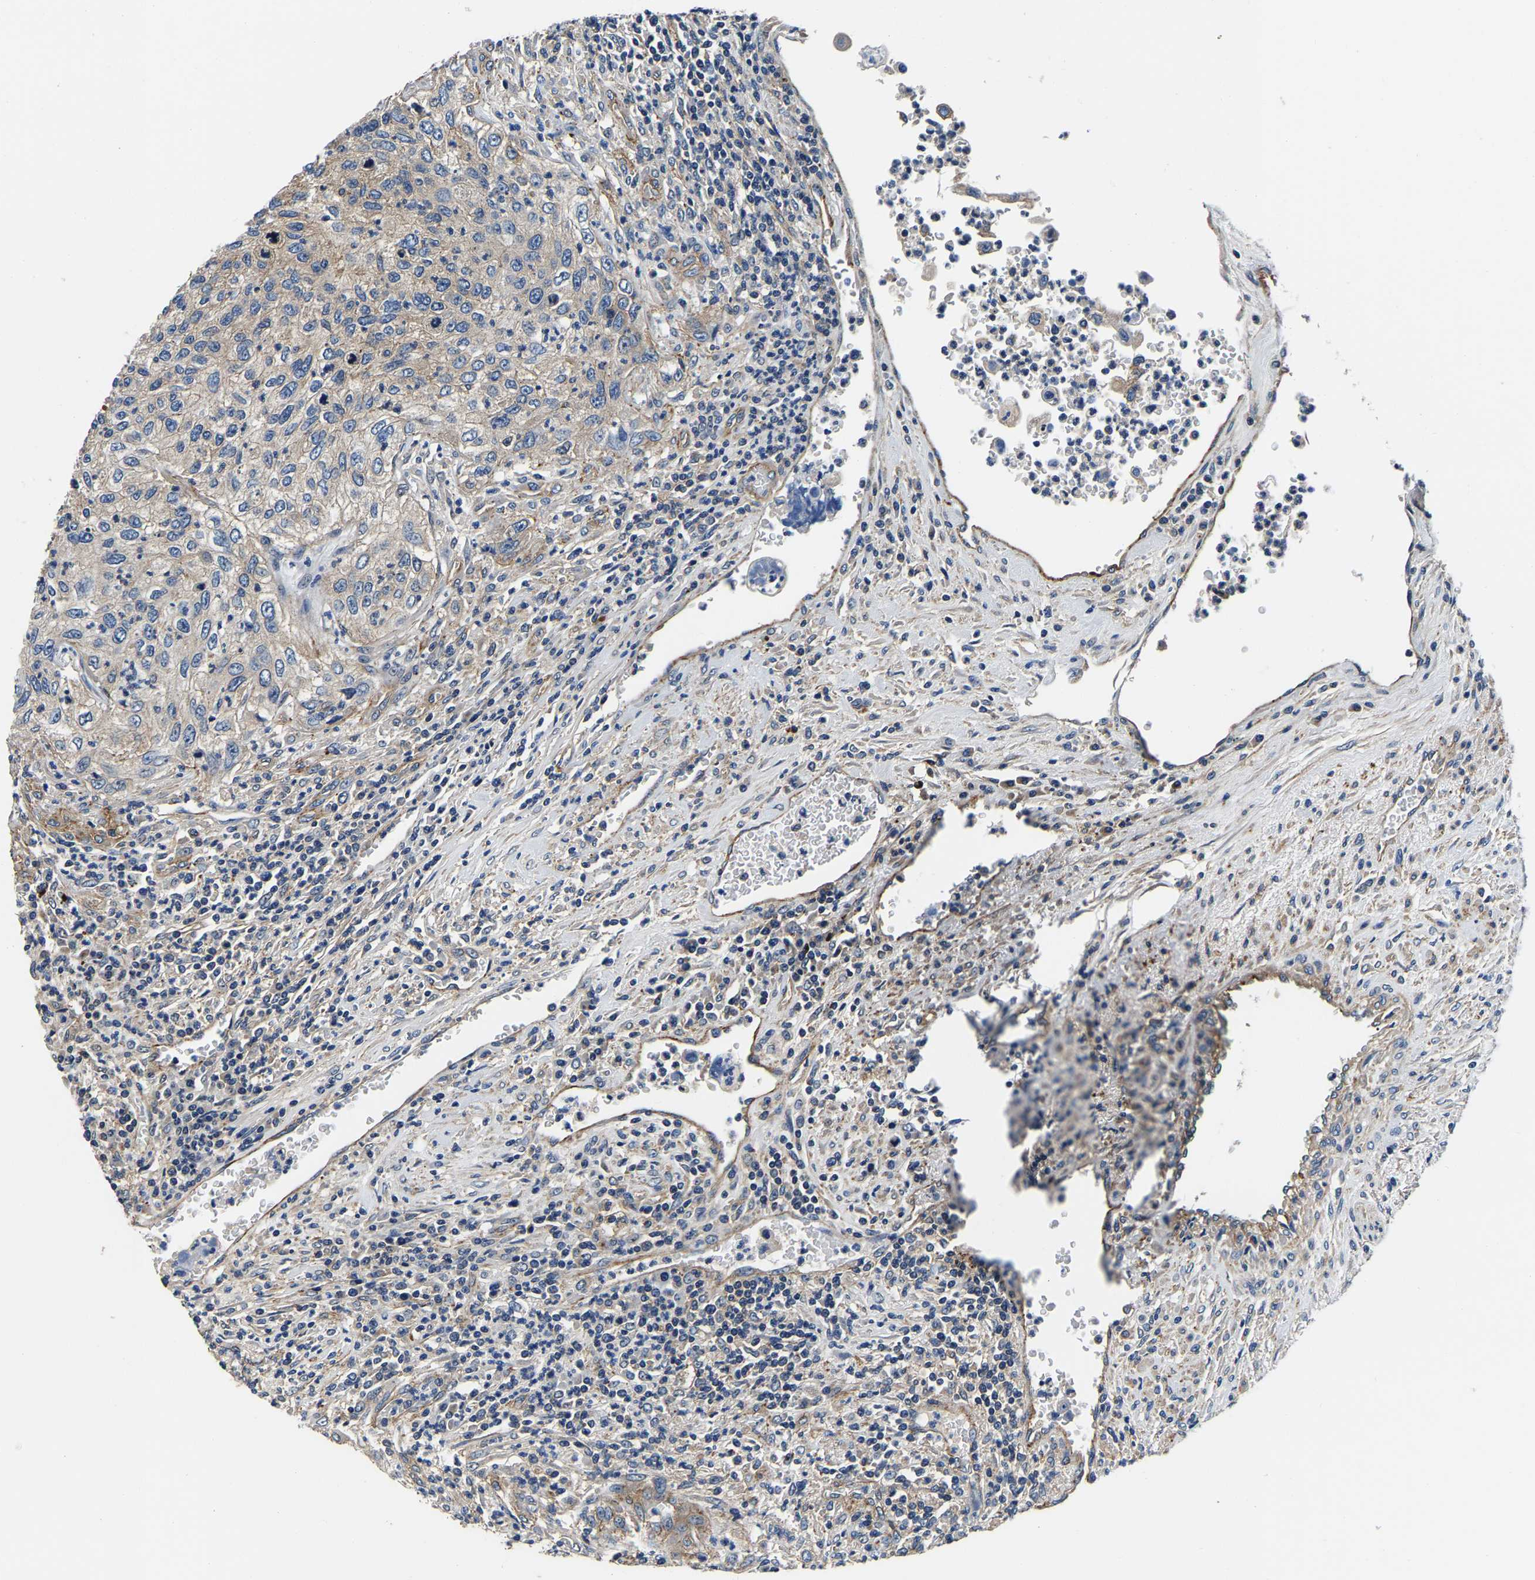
{"staining": {"intensity": "weak", "quantity": "<25%", "location": "cytoplasmic/membranous"}, "tissue": "urothelial cancer", "cell_type": "Tumor cells", "image_type": "cancer", "snomed": [{"axis": "morphology", "description": "Urothelial carcinoma, High grade"}, {"axis": "topography", "description": "Urinary bladder"}], "caption": "Immunohistochemical staining of human urothelial cancer shows no significant expression in tumor cells.", "gene": "SH3GLB1", "patient": {"sex": "female", "age": 60}}